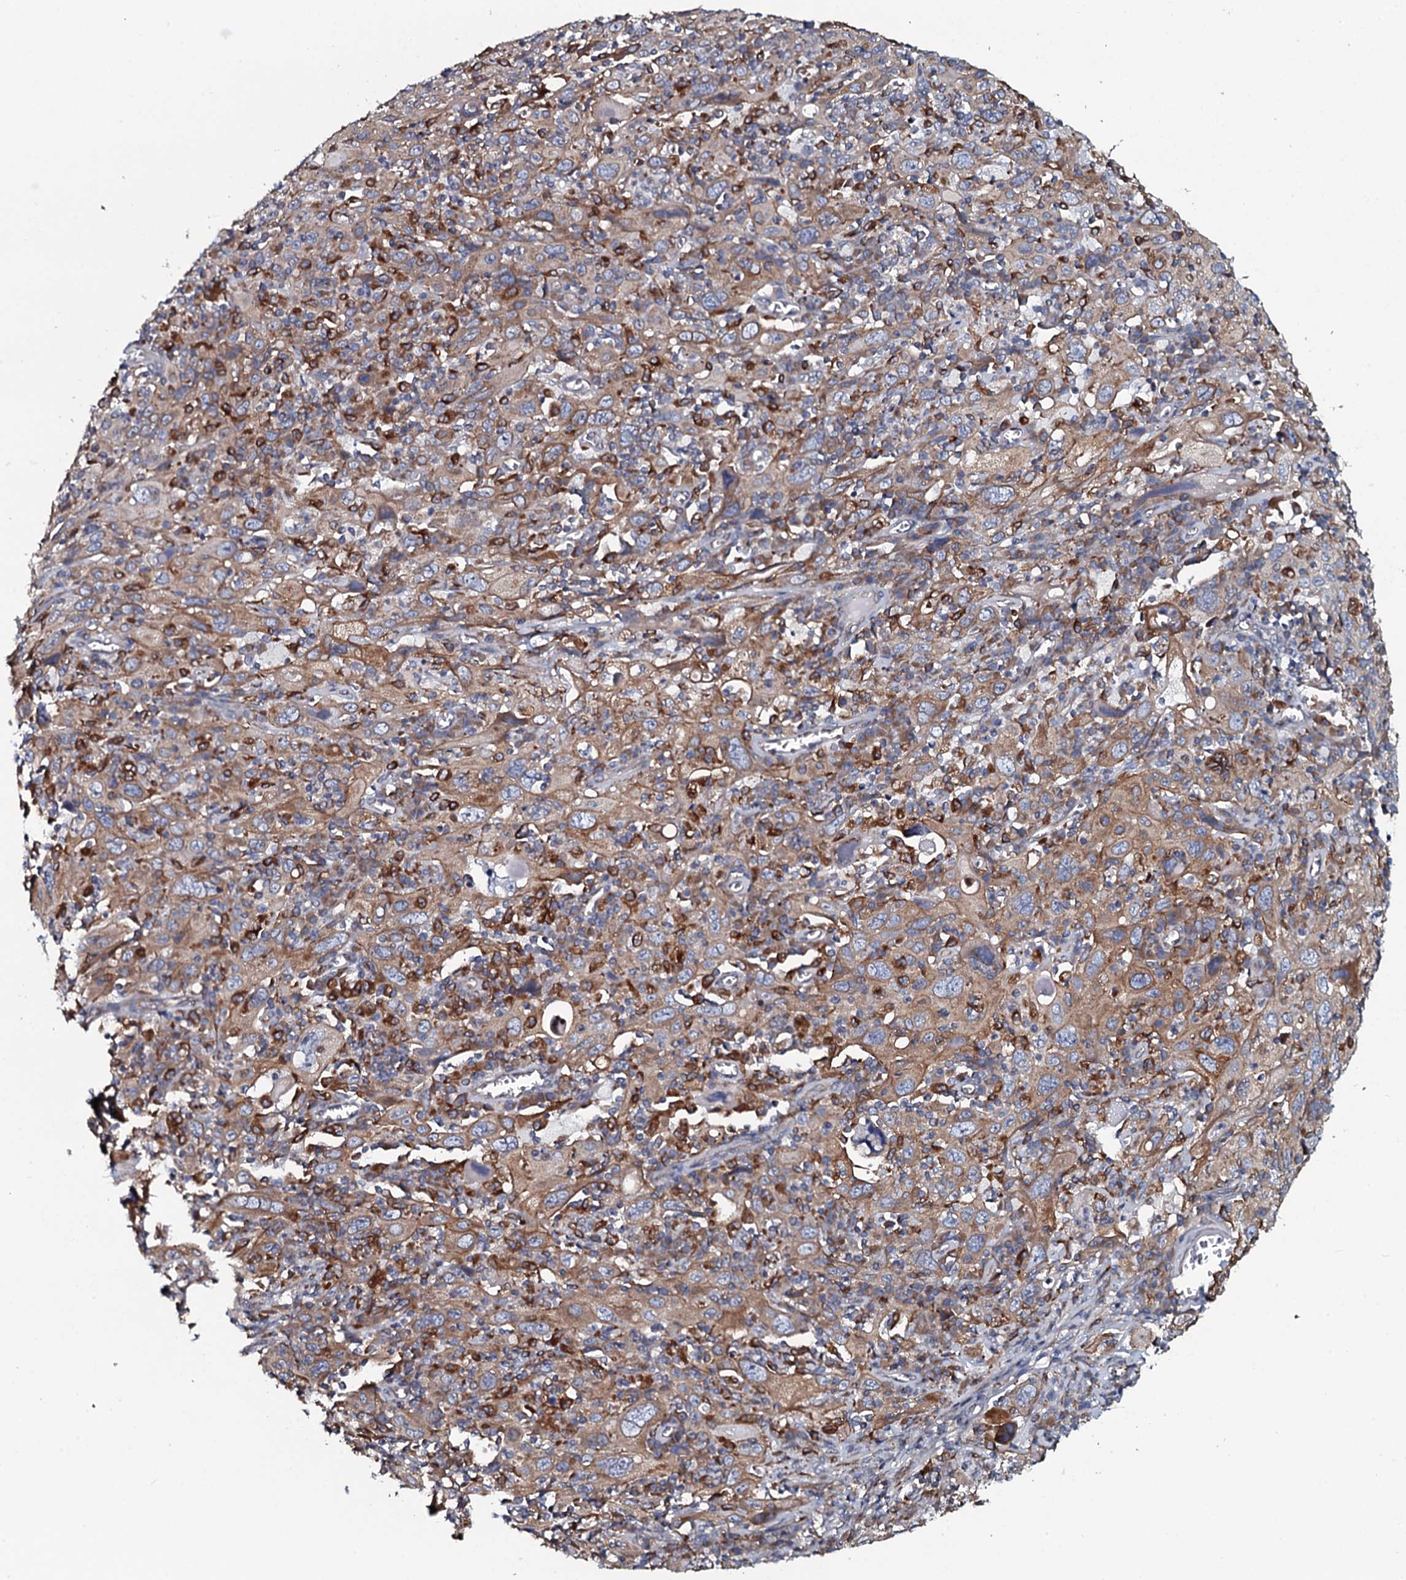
{"staining": {"intensity": "weak", "quantity": ">75%", "location": "cytoplasmic/membranous"}, "tissue": "cervical cancer", "cell_type": "Tumor cells", "image_type": "cancer", "snomed": [{"axis": "morphology", "description": "Squamous cell carcinoma, NOS"}, {"axis": "topography", "description": "Cervix"}], "caption": "Cervical cancer stained for a protein (brown) reveals weak cytoplasmic/membranous positive positivity in approximately >75% of tumor cells.", "gene": "TMEM151A", "patient": {"sex": "female", "age": 46}}